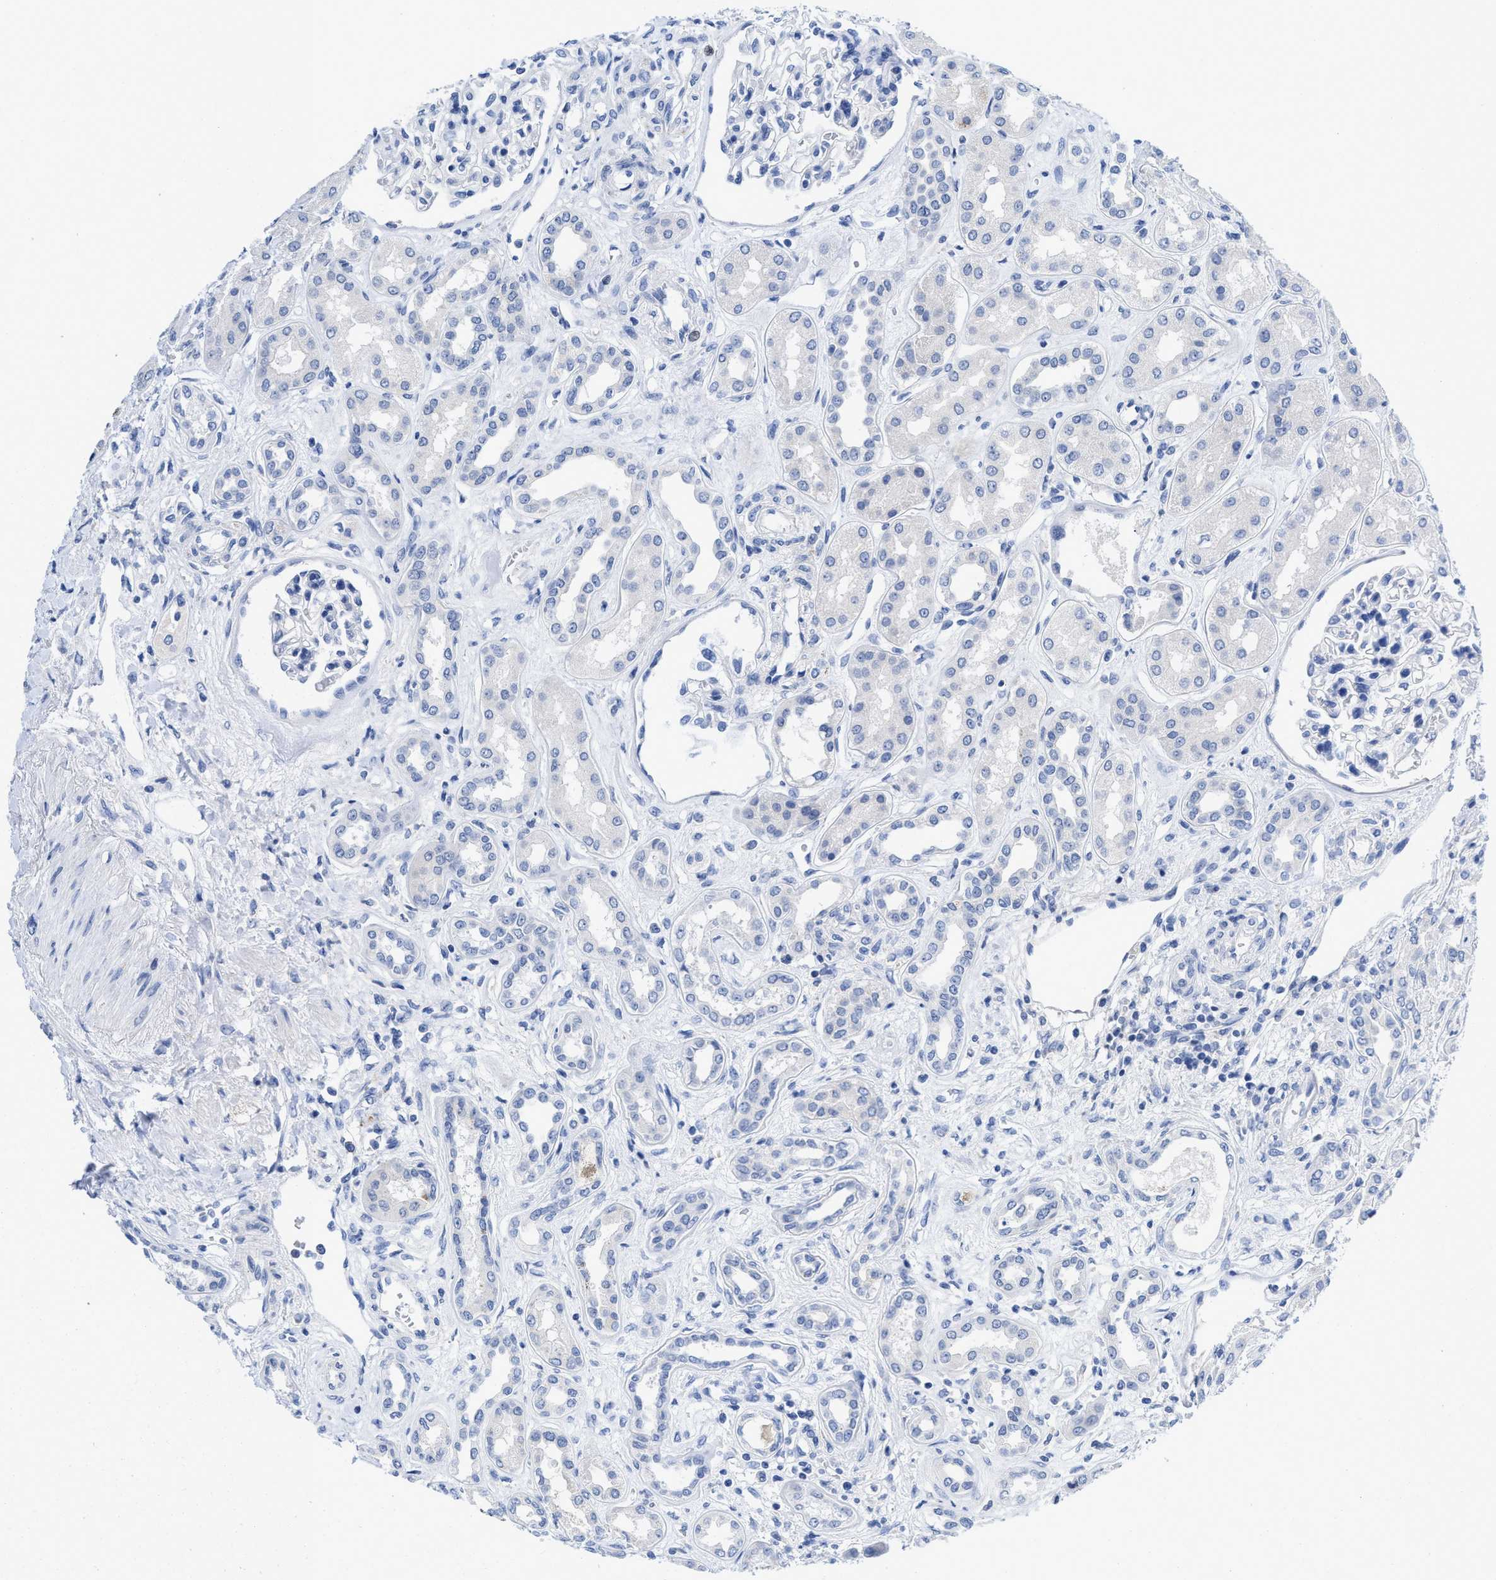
{"staining": {"intensity": "negative", "quantity": "none", "location": "none"}, "tissue": "kidney", "cell_type": "Cells in glomeruli", "image_type": "normal", "snomed": [{"axis": "morphology", "description": "Normal tissue, NOS"}, {"axis": "topography", "description": "Kidney"}], "caption": "This is a image of immunohistochemistry (IHC) staining of normal kidney, which shows no staining in cells in glomeruli.", "gene": "PYY", "patient": {"sex": "male", "age": 59}}